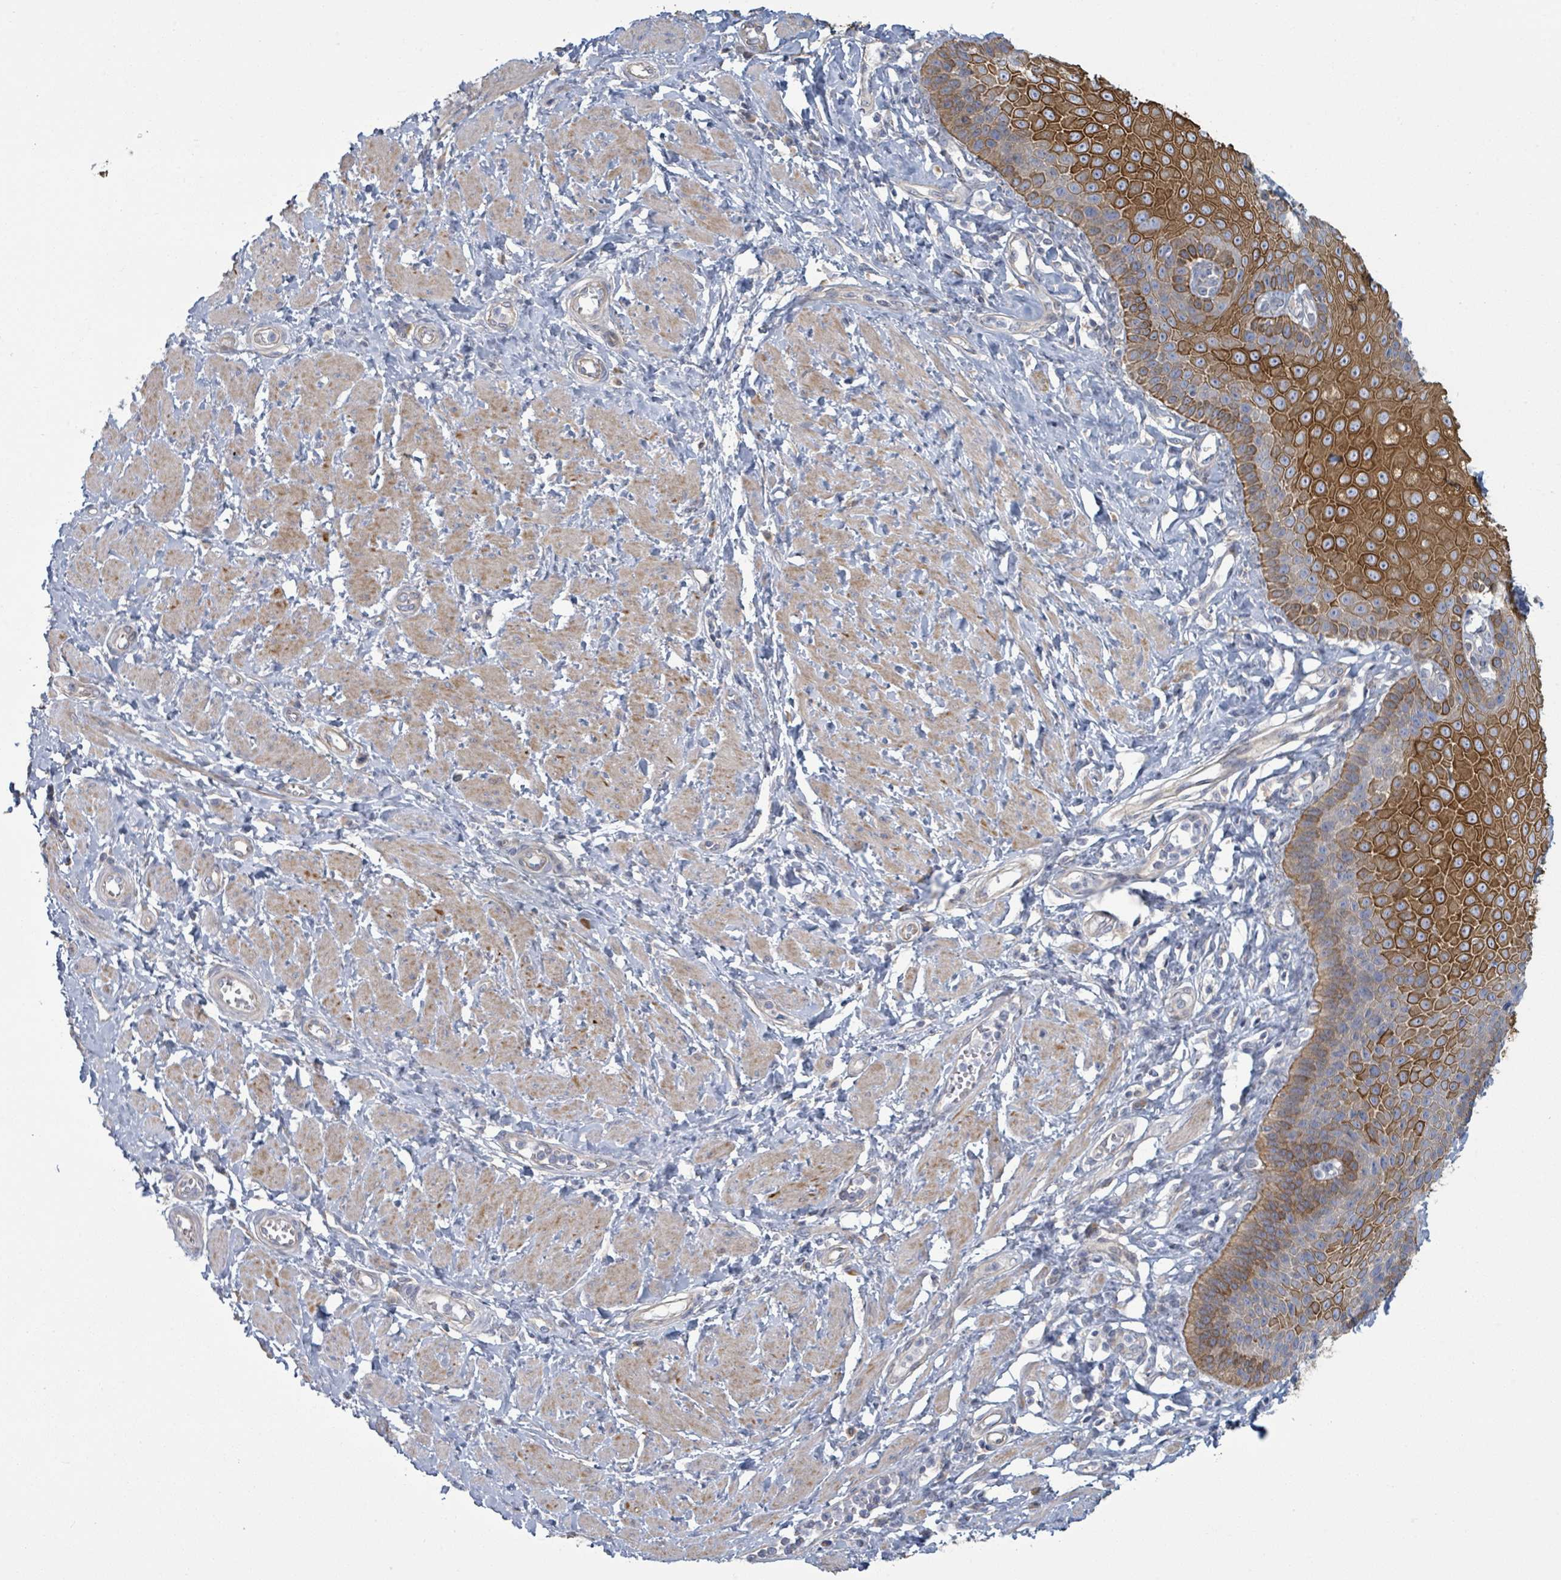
{"staining": {"intensity": "strong", "quantity": "25%-75%", "location": "cytoplasmic/membranous"}, "tissue": "esophagus", "cell_type": "Squamous epithelial cells", "image_type": "normal", "snomed": [{"axis": "morphology", "description": "Normal tissue, NOS"}, {"axis": "topography", "description": "Esophagus"}], "caption": "Brown immunohistochemical staining in unremarkable esophagus demonstrates strong cytoplasmic/membranous staining in about 25%-75% of squamous epithelial cells. (Stains: DAB (3,3'-diaminobenzidine) in brown, nuclei in blue, Microscopy: brightfield microscopy at high magnification).", "gene": "COL13A1", "patient": {"sex": "male", "age": 67}}